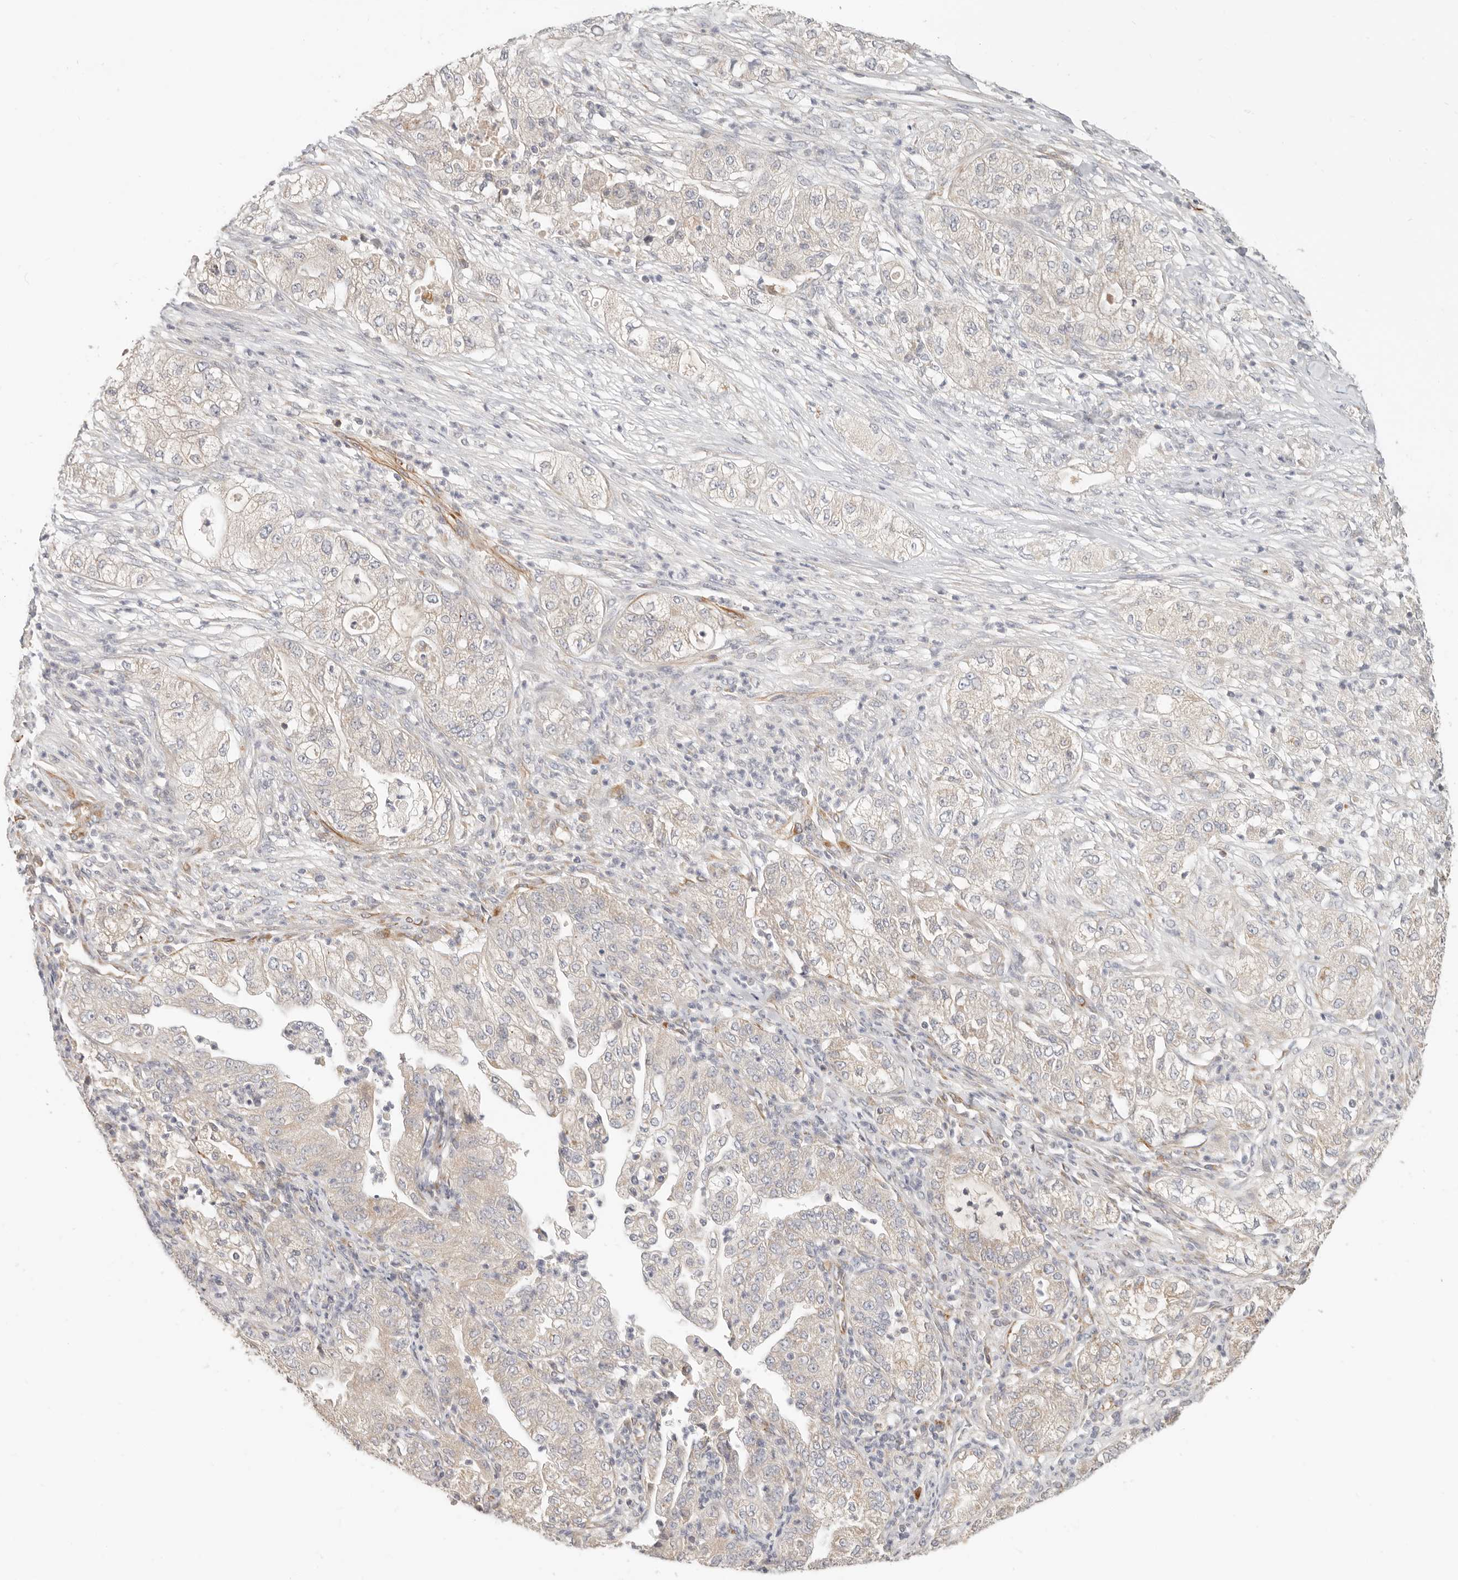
{"staining": {"intensity": "negative", "quantity": "none", "location": "none"}, "tissue": "pancreatic cancer", "cell_type": "Tumor cells", "image_type": "cancer", "snomed": [{"axis": "morphology", "description": "Adenocarcinoma, NOS"}, {"axis": "topography", "description": "Pancreas"}], "caption": "This micrograph is of pancreatic cancer (adenocarcinoma) stained with immunohistochemistry to label a protein in brown with the nuclei are counter-stained blue. There is no positivity in tumor cells.", "gene": "SPRING1", "patient": {"sex": "female", "age": 78}}